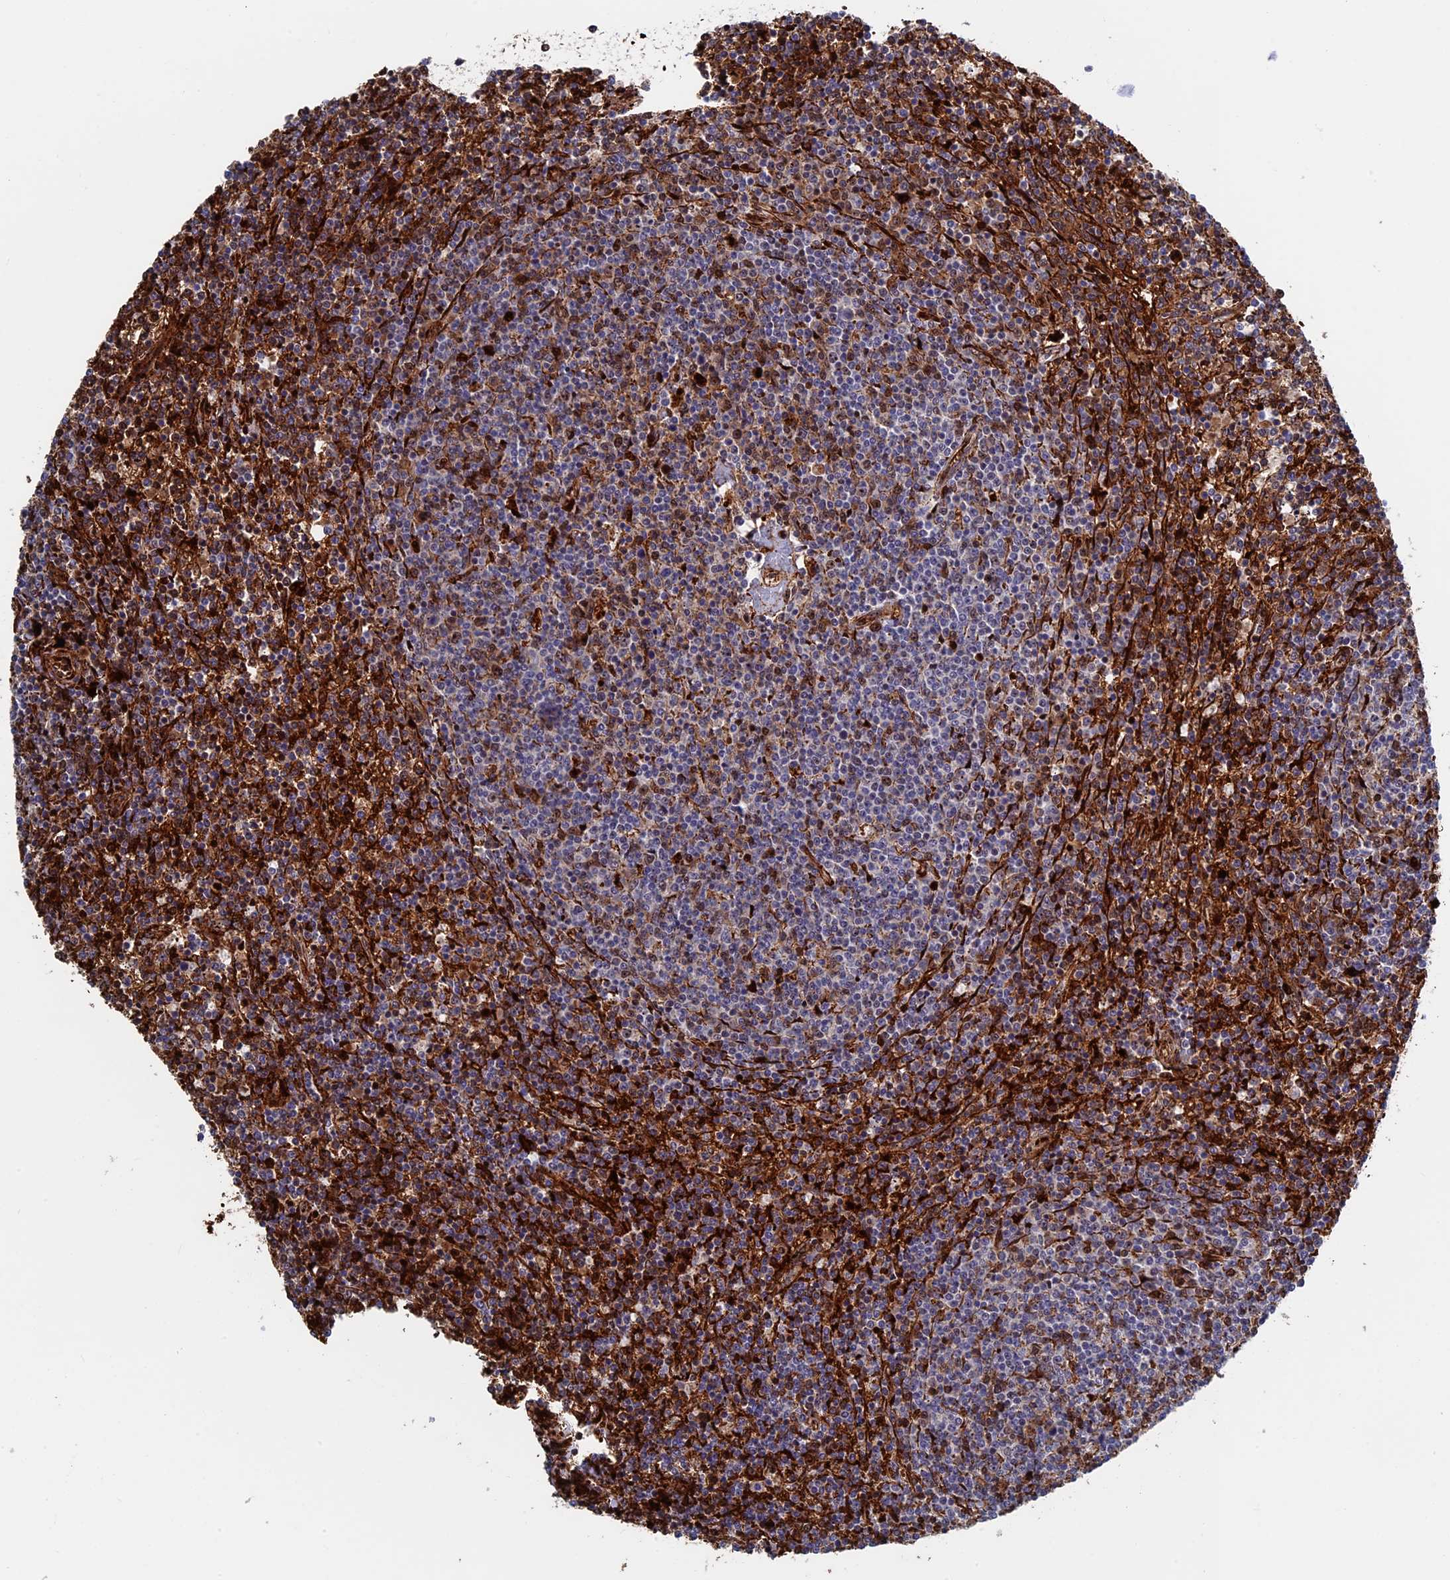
{"staining": {"intensity": "moderate", "quantity": "25%-75%", "location": "cytoplasmic/membranous,nuclear"}, "tissue": "lymphoma", "cell_type": "Tumor cells", "image_type": "cancer", "snomed": [{"axis": "morphology", "description": "Malignant lymphoma, non-Hodgkin's type, Low grade"}, {"axis": "topography", "description": "Spleen"}], "caption": "A high-resolution photomicrograph shows immunohistochemistry staining of malignant lymphoma, non-Hodgkin's type (low-grade), which displays moderate cytoplasmic/membranous and nuclear staining in about 25%-75% of tumor cells.", "gene": "EXOSC9", "patient": {"sex": "female", "age": 50}}